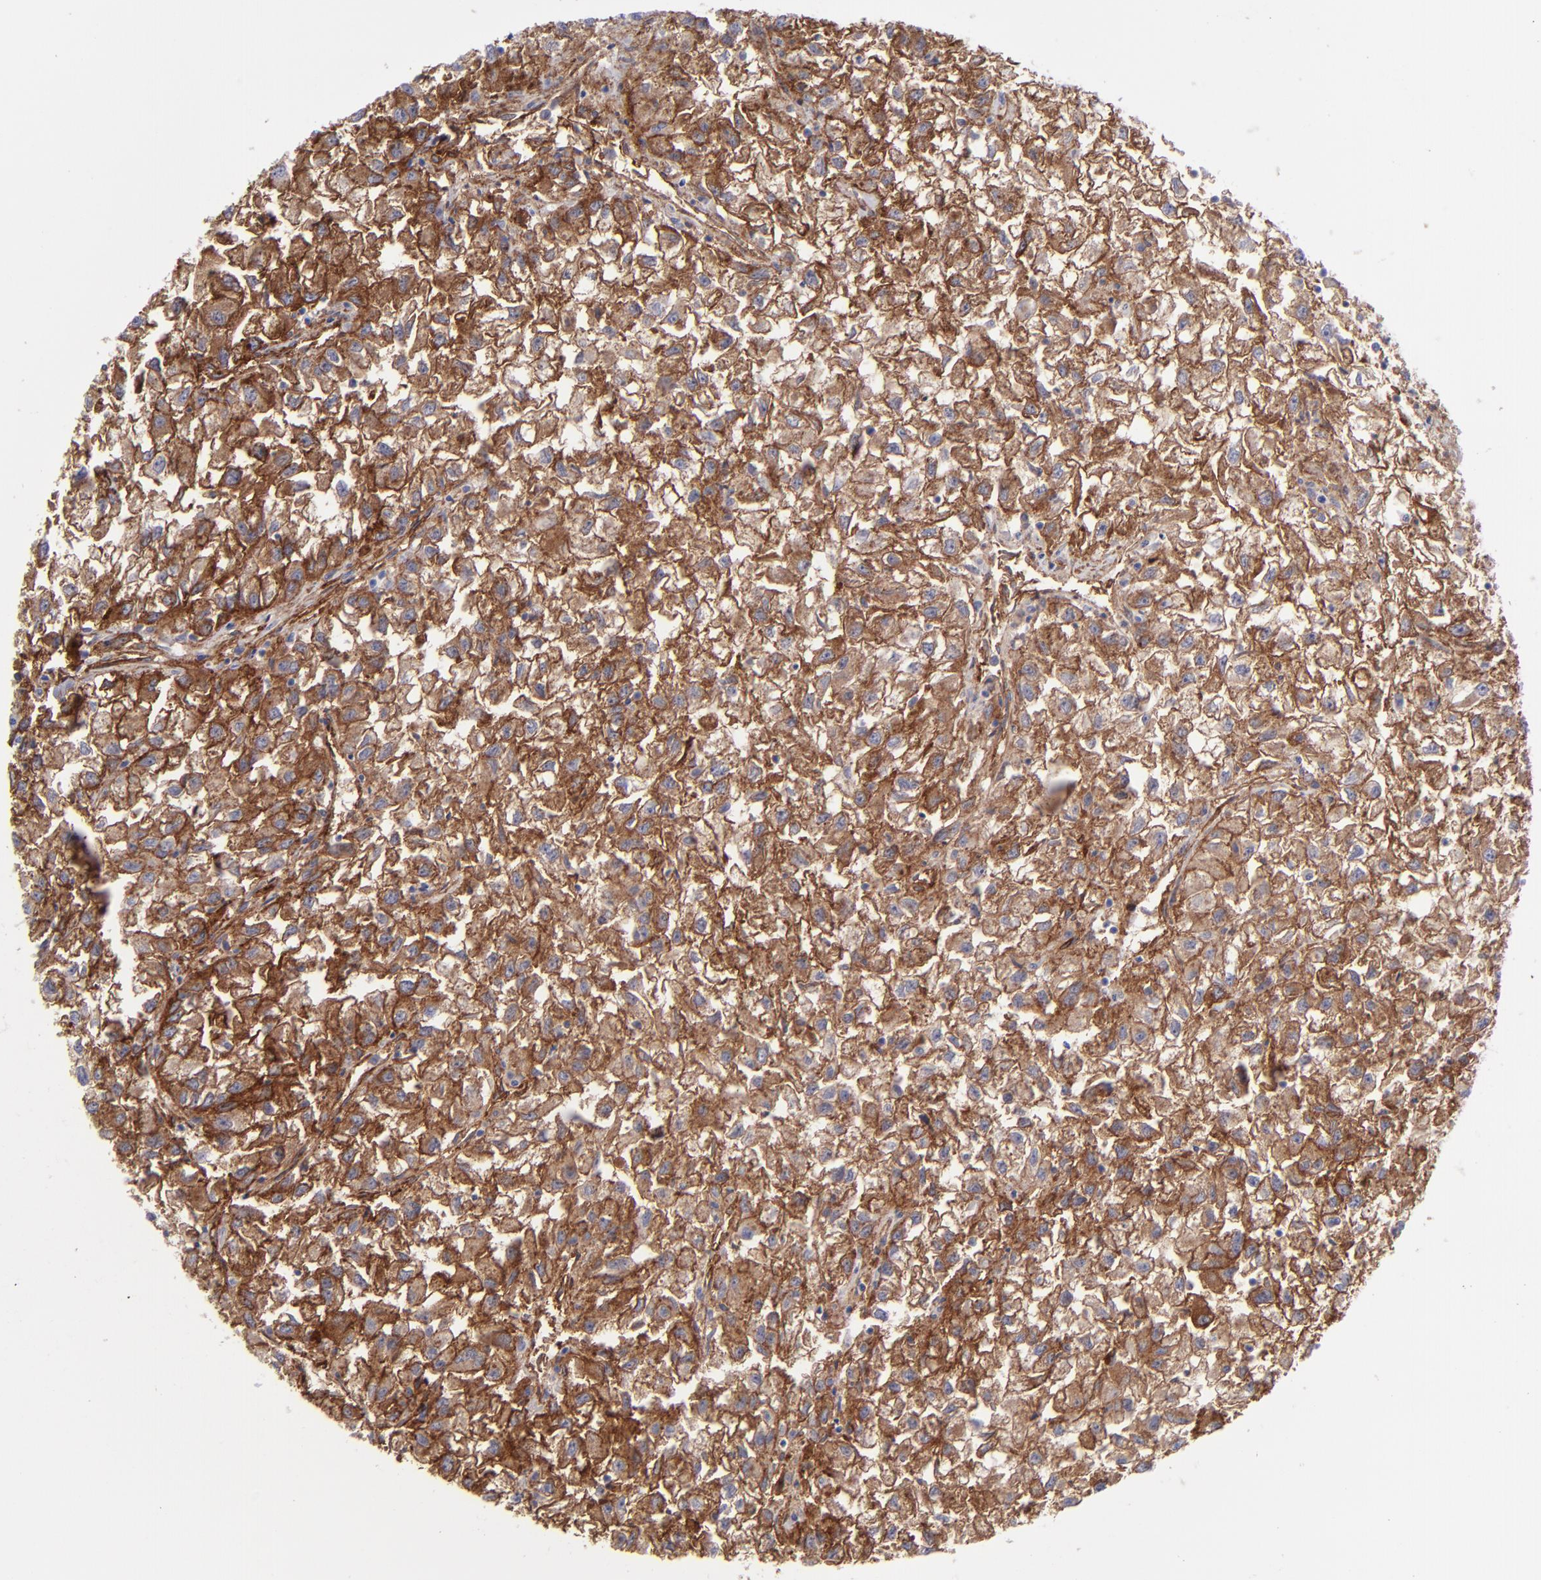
{"staining": {"intensity": "moderate", "quantity": ">75%", "location": "cytoplasmic/membranous"}, "tissue": "renal cancer", "cell_type": "Tumor cells", "image_type": "cancer", "snomed": [{"axis": "morphology", "description": "Adenocarcinoma, NOS"}, {"axis": "topography", "description": "Kidney"}], "caption": "Human renal cancer stained for a protein (brown) exhibits moderate cytoplasmic/membranous positive positivity in about >75% of tumor cells.", "gene": "ITGAV", "patient": {"sex": "male", "age": 59}}